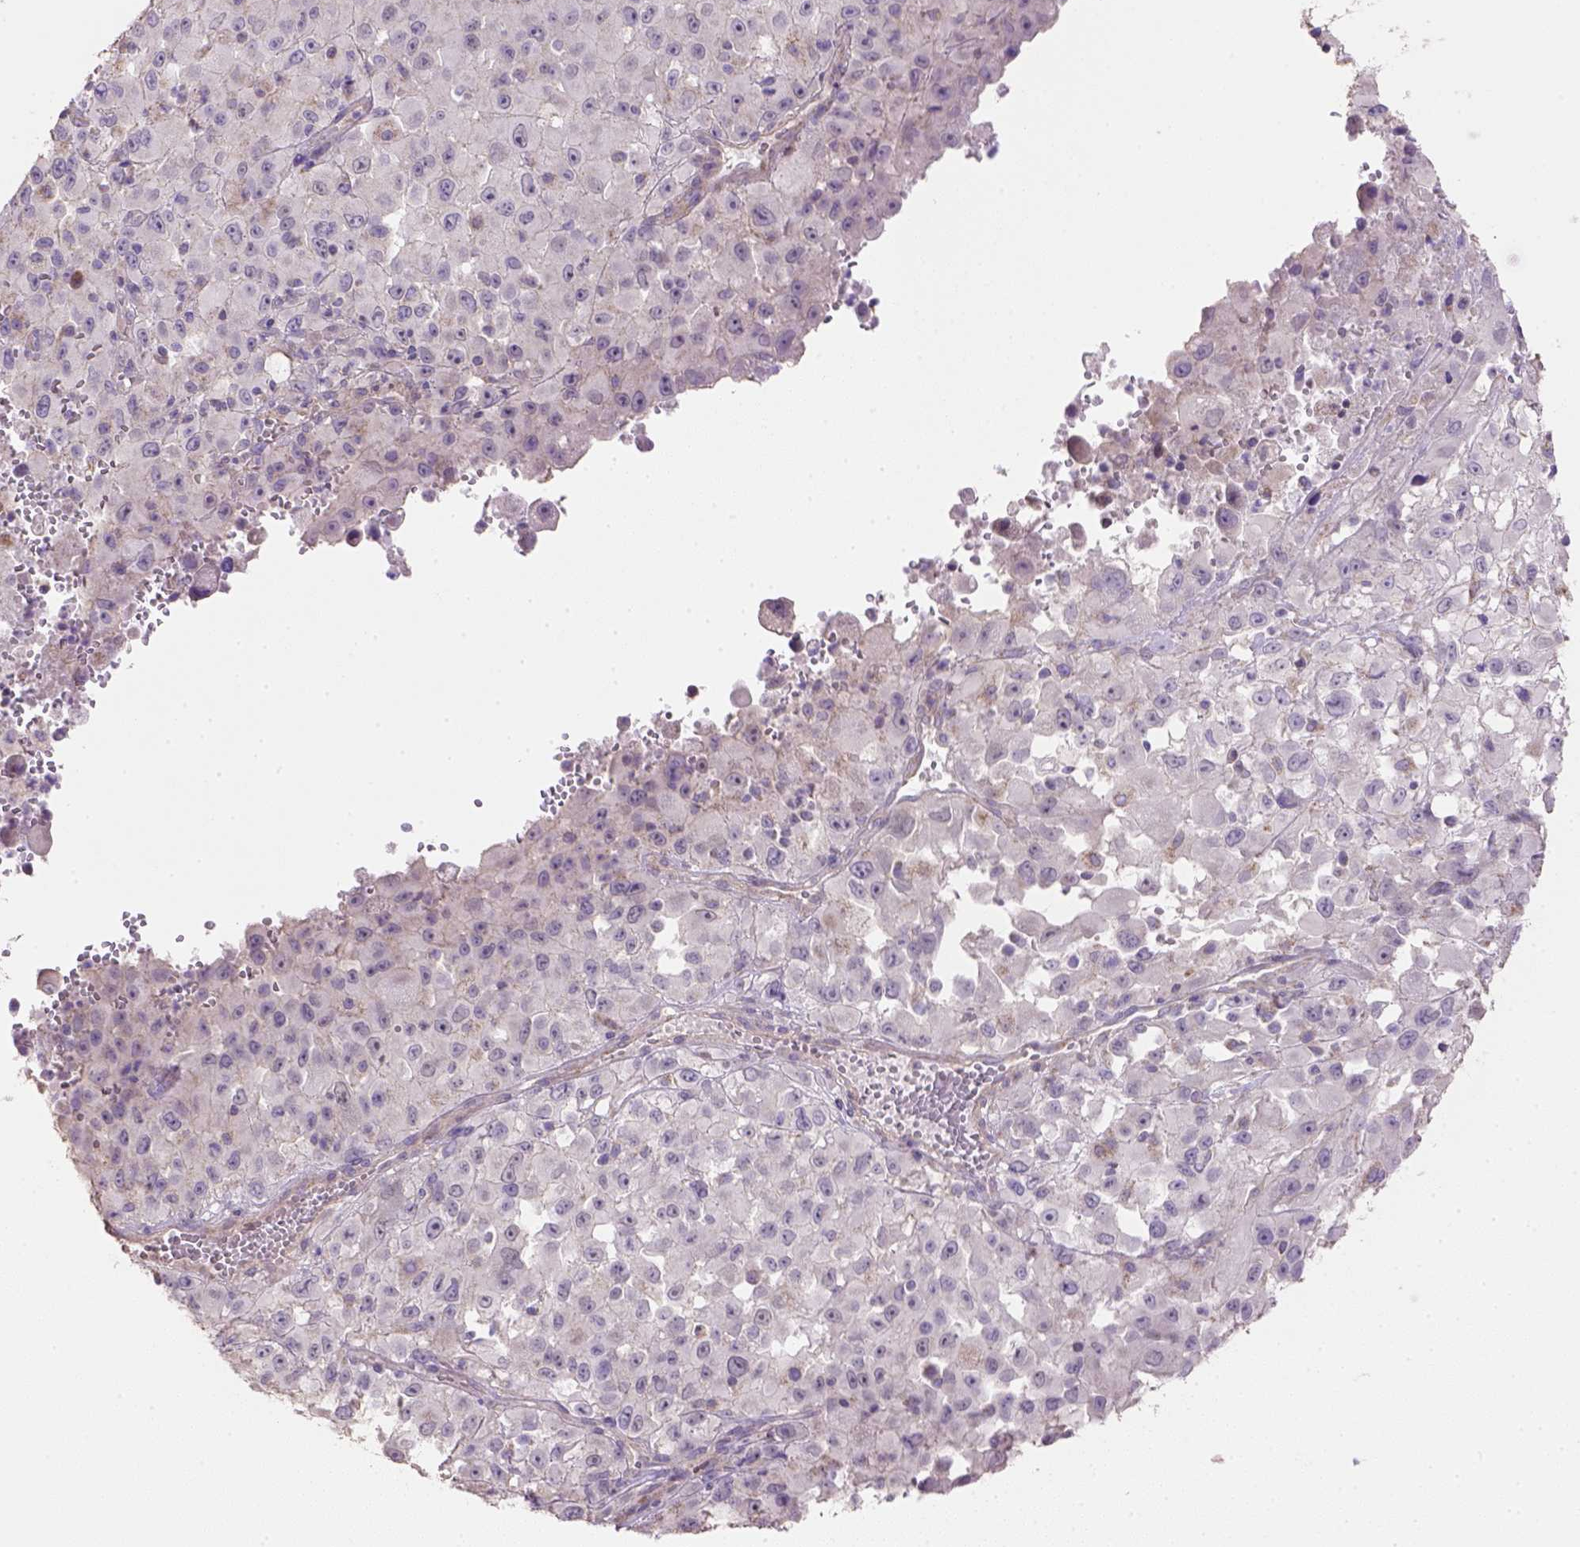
{"staining": {"intensity": "negative", "quantity": "none", "location": "none"}, "tissue": "melanoma", "cell_type": "Tumor cells", "image_type": "cancer", "snomed": [{"axis": "morphology", "description": "Malignant melanoma, Metastatic site"}, {"axis": "topography", "description": "Soft tissue"}], "caption": "Immunohistochemistry micrograph of neoplastic tissue: malignant melanoma (metastatic site) stained with DAB exhibits no significant protein expression in tumor cells.", "gene": "HTRA1", "patient": {"sex": "male", "age": 50}}